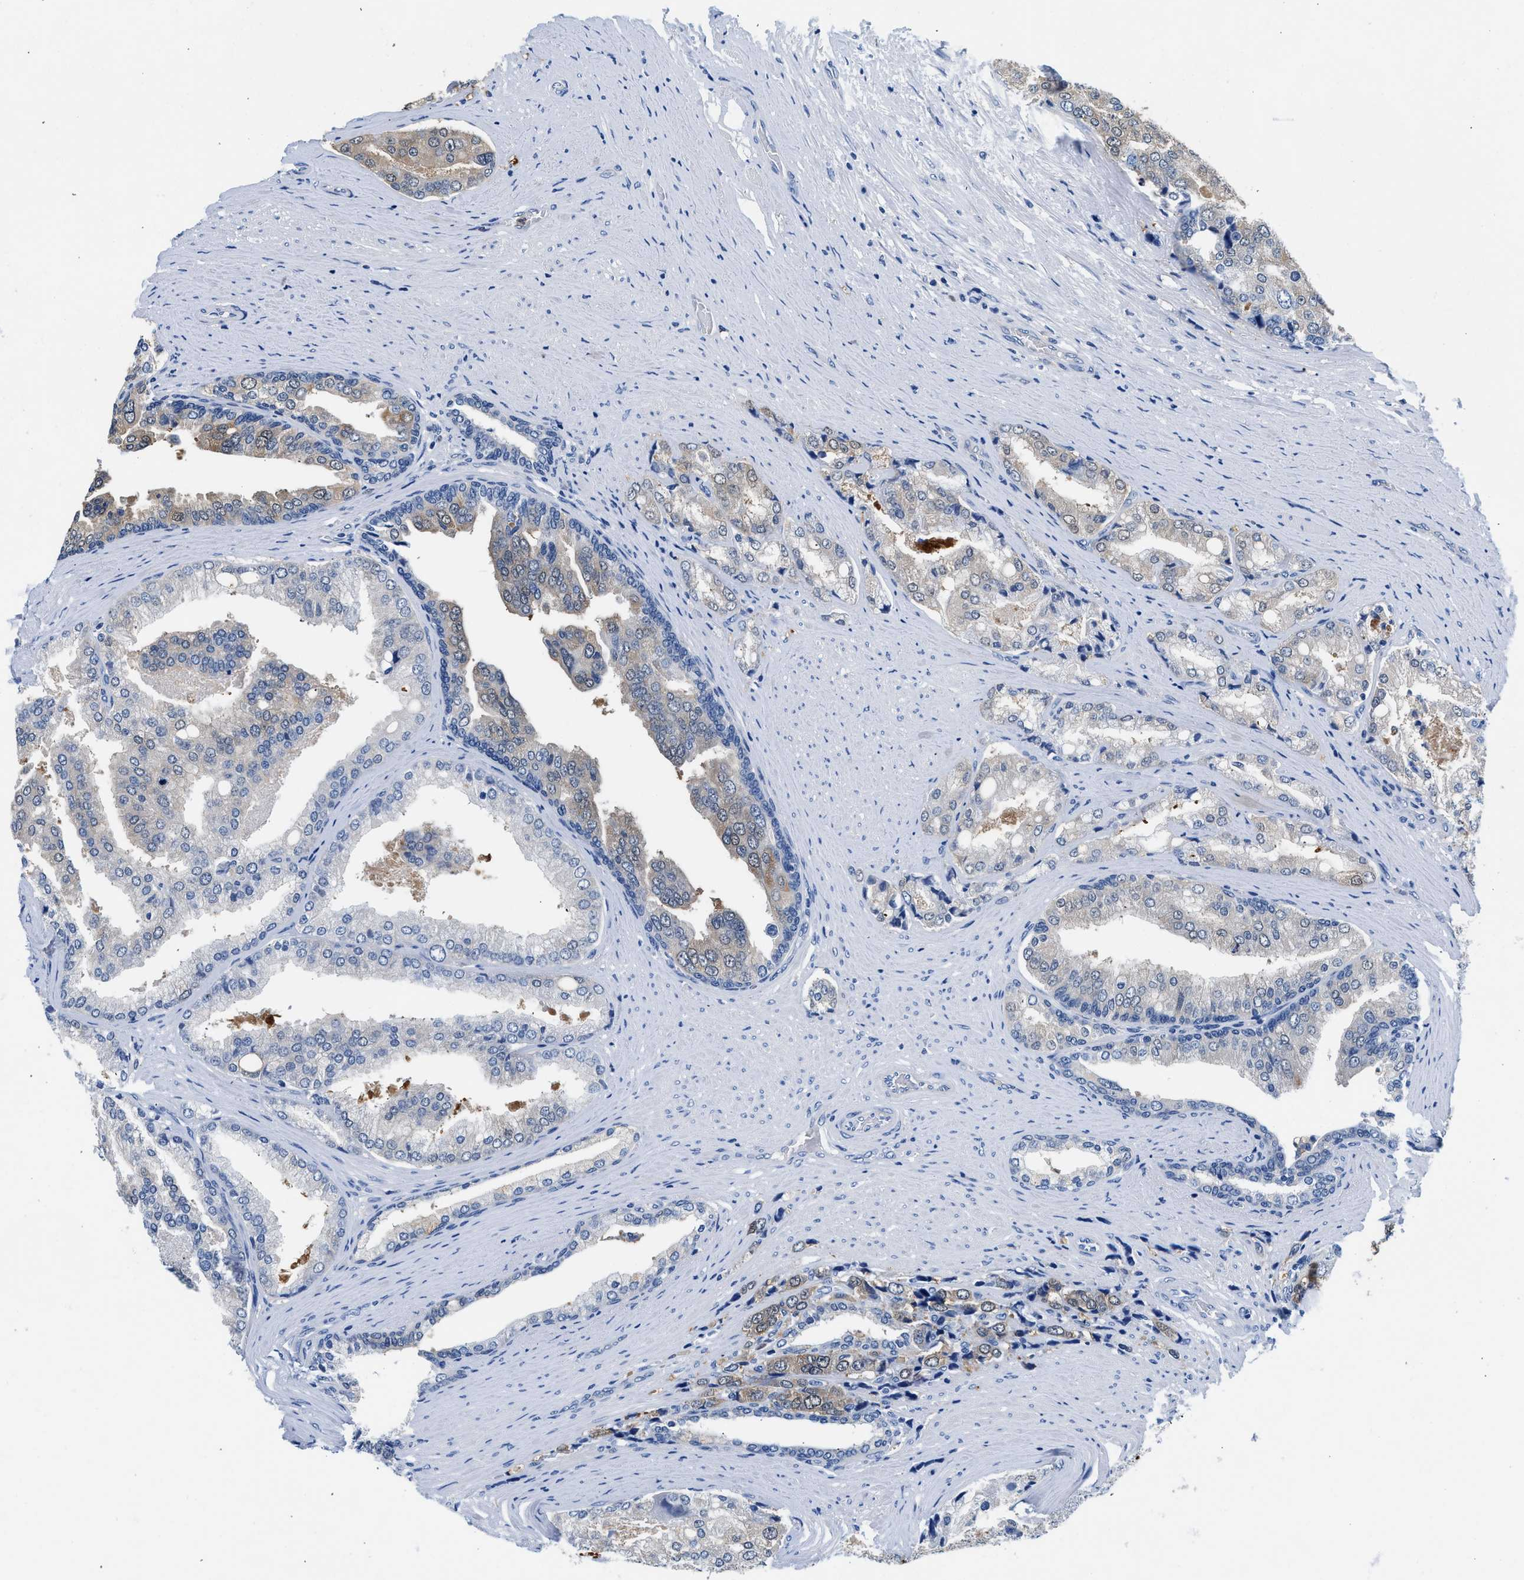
{"staining": {"intensity": "negative", "quantity": "none", "location": "none"}, "tissue": "prostate cancer", "cell_type": "Tumor cells", "image_type": "cancer", "snomed": [{"axis": "morphology", "description": "Adenocarcinoma, High grade"}, {"axis": "topography", "description": "Prostate"}], "caption": "A high-resolution histopathology image shows immunohistochemistry (IHC) staining of prostate high-grade adenocarcinoma, which displays no significant staining in tumor cells.", "gene": "FADS6", "patient": {"sex": "male", "age": 50}}